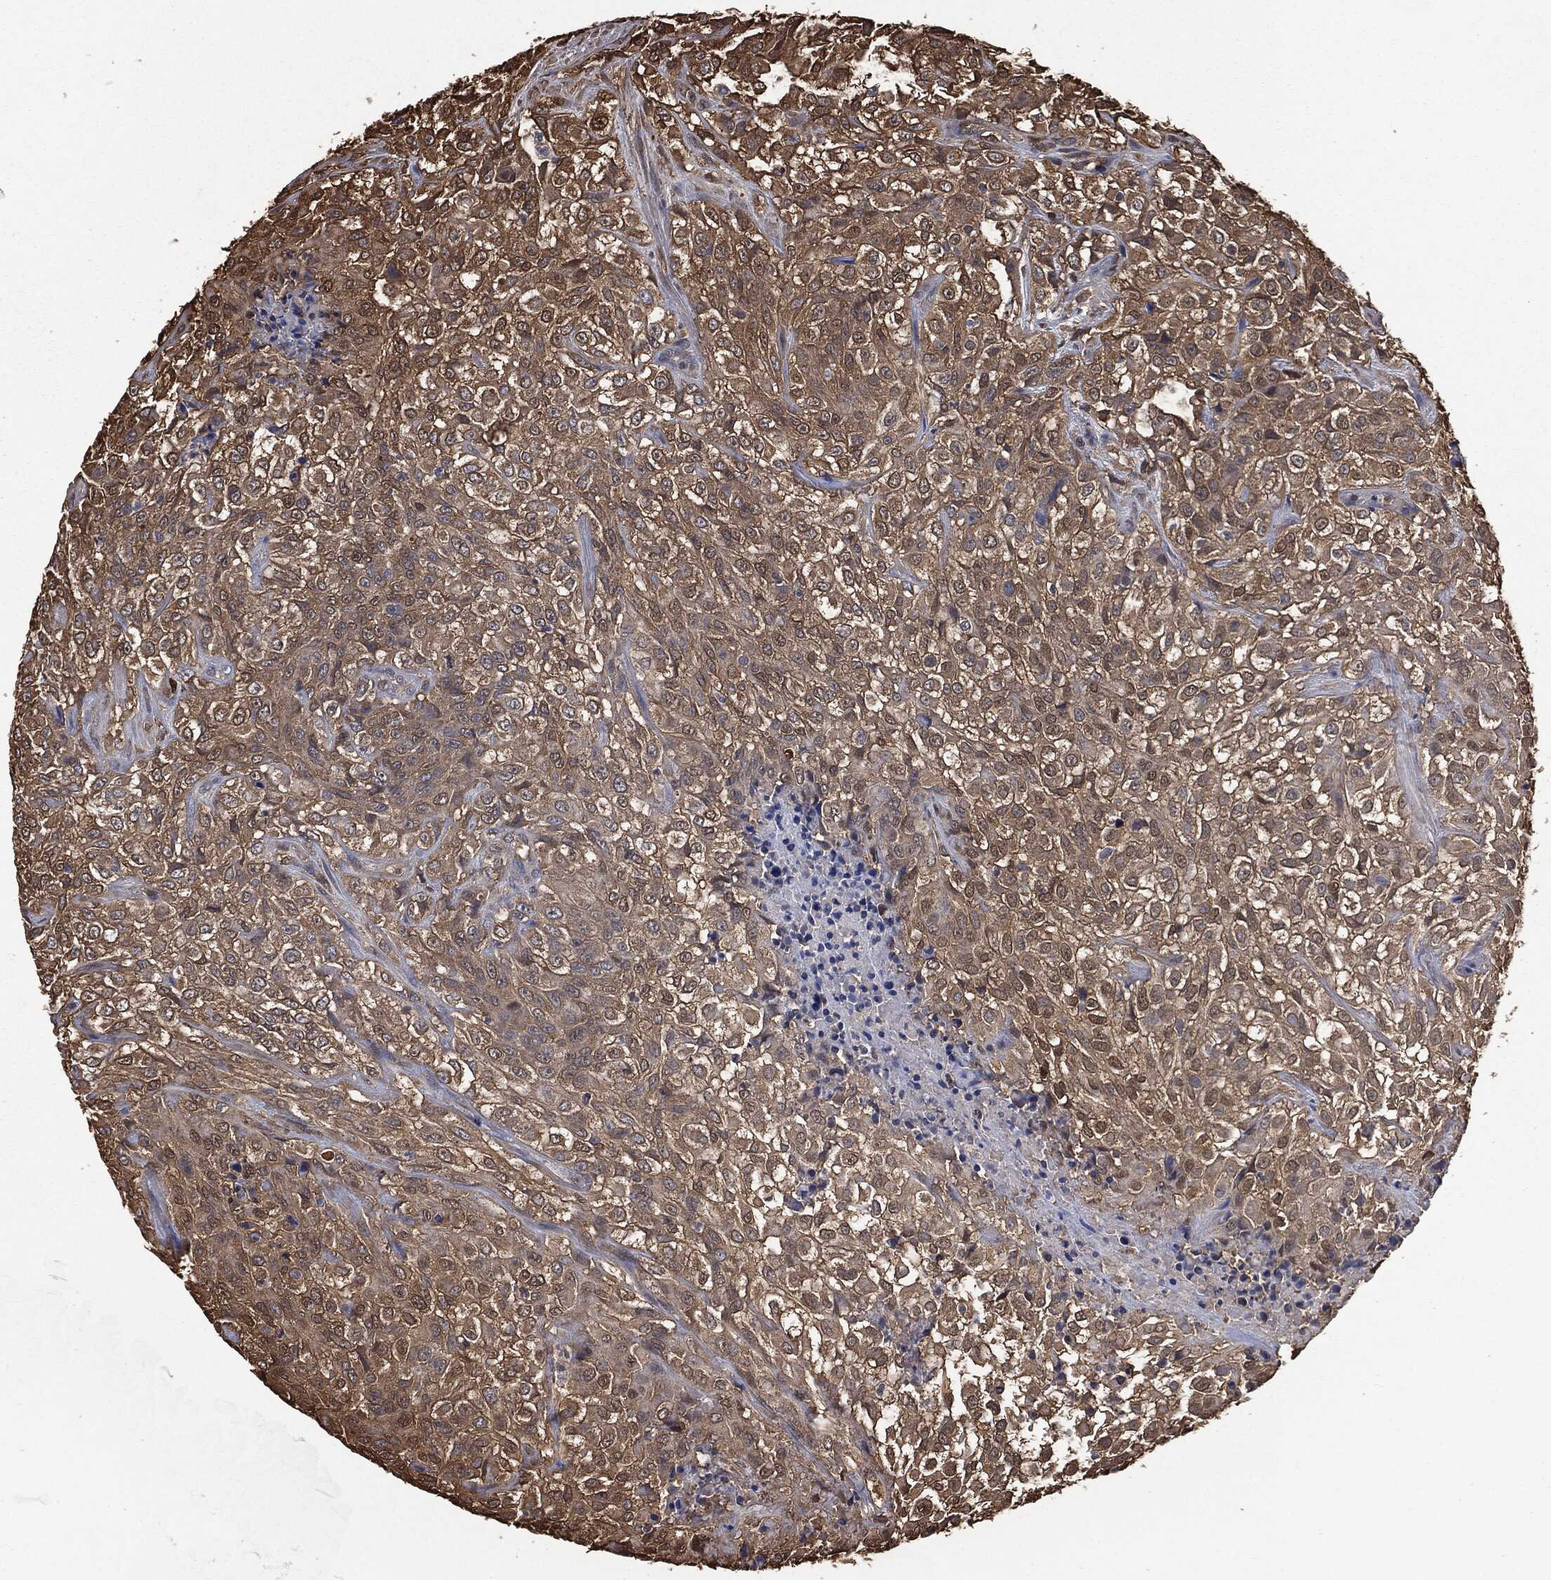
{"staining": {"intensity": "moderate", "quantity": ">75%", "location": "cytoplasmic/membranous"}, "tissue": "urothelial cancer", "cell_type": "Tumor cells", "image_type": "cancer", "snomed": [{"axis": "morphology", "description": "Urothelial carcinoma, High grade"}, {"axis": "topography", "description": "Urinary bladder"}], "caption": "Protein staining of high-grade urothelial carcinoma tissue reveals moderate cytoplasmic/membranous positivity in about >75% of tumor cells.", "gene": "PRDX4", "patient": {"sex": "male", "age": 56}}